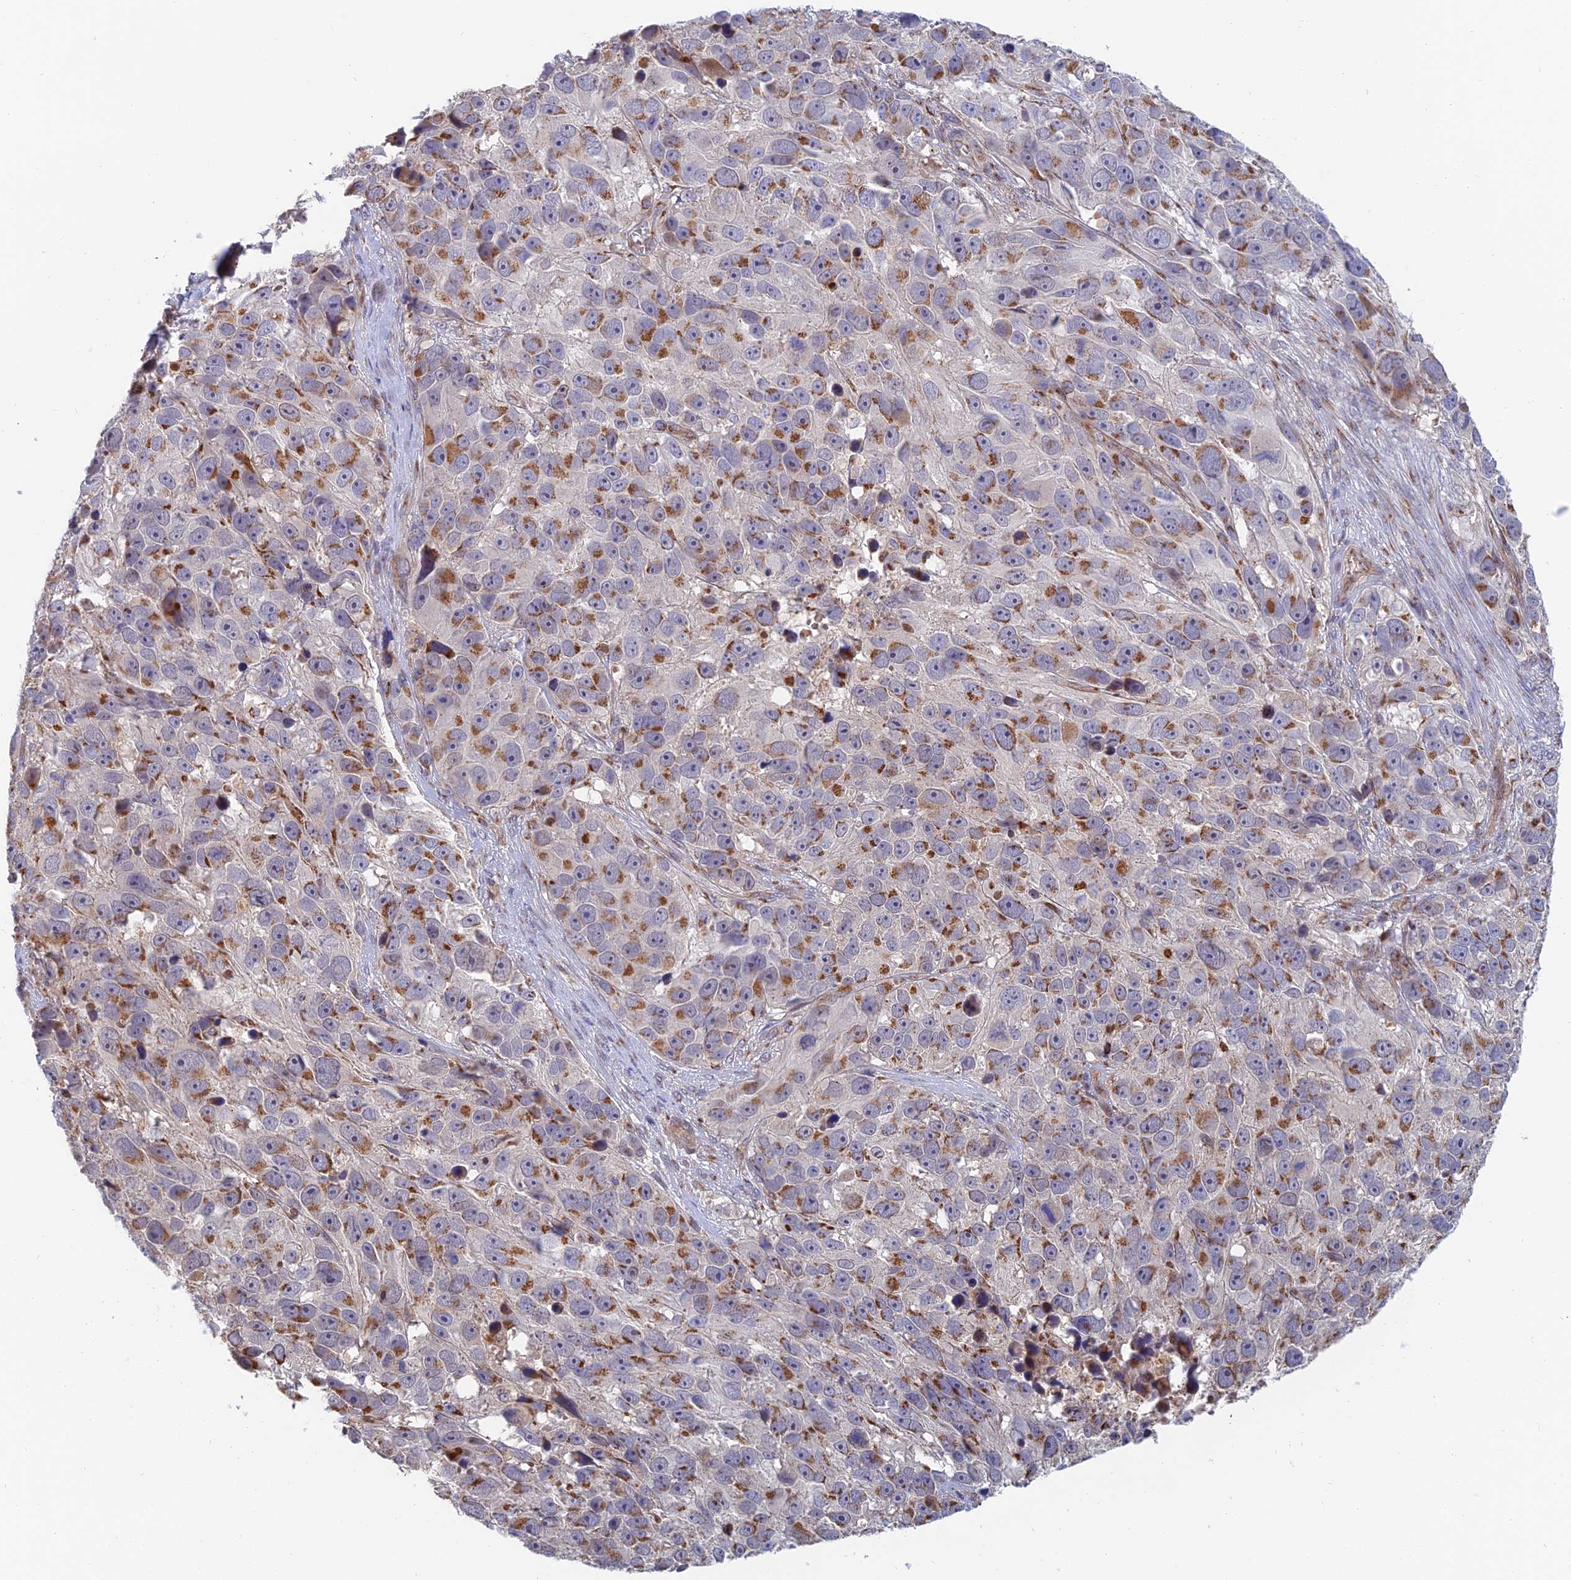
{"staining": {"intensity": "moderate", "quantity": ">75%", "location": "cytoplasmic/membranous"}, "tissue": "melanoma", "cell_type": "Tumor cells", "image_type": "cancer", "snomed": [{"axis": "morphology", "description": "Malignant melanoma, NOS"}, {"axis": "topography", "description": "Skin"}], "caption": "IHC histopathology image of neoplastic tissue: melanoma stained using IHC reveals medium levels of moderate protein expression localized specifically in the cytoplasmic/membranous of tumor cells, appearing as a cytoplasmic/membranous brown color.", "gene": "HS2ST1", "patient": {"sex": "male", "age": 84}}